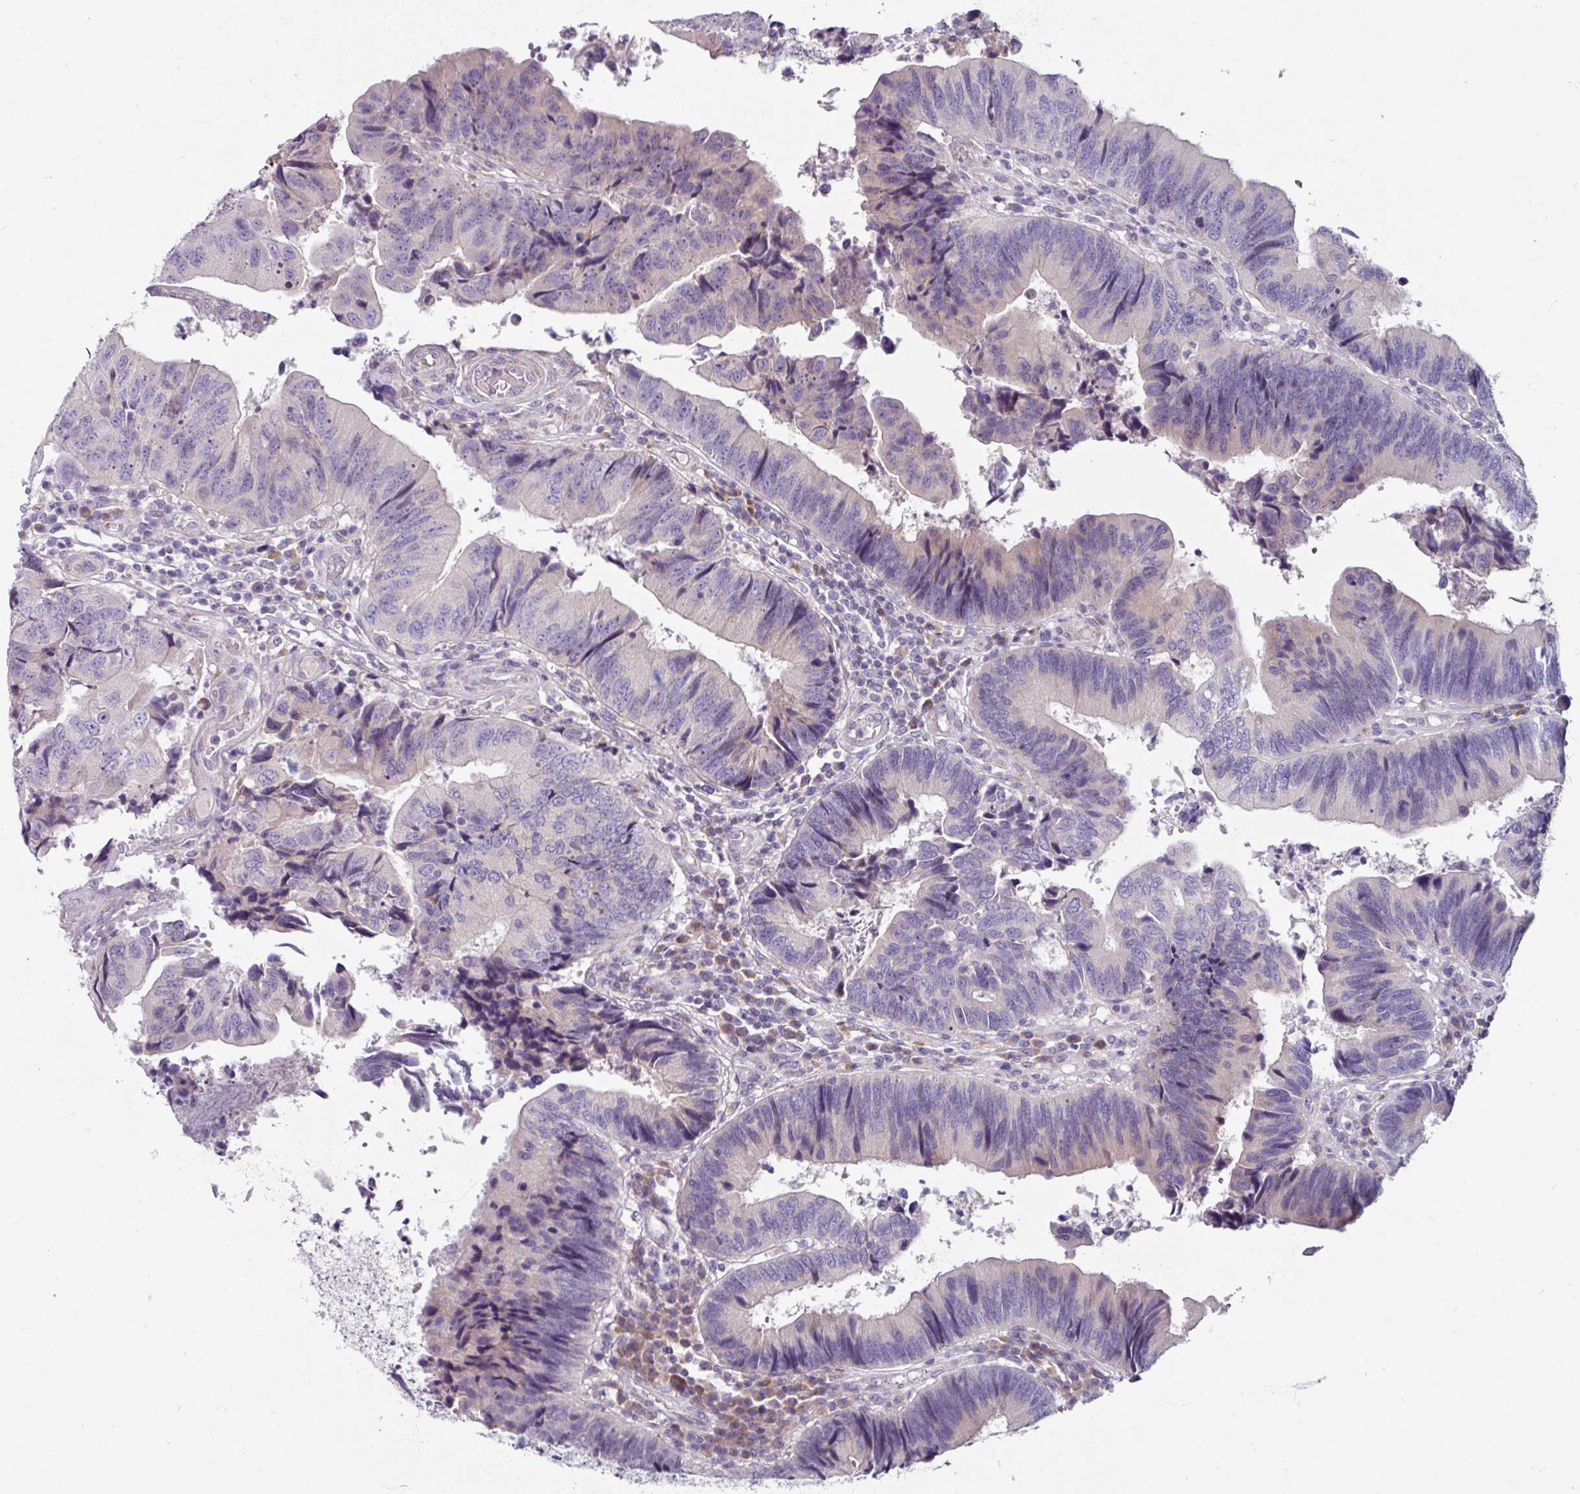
{"staining": {"intensity": "negative", "quantity": "none", "location": "none"}, "tissue": "colorectal cancer", "cell_type": "Tumor cells", "image_type": "cancer", "snomed": [{"axis": "morphology", "description": "Adenocarcinoma, NOS"}, {"axis": "topography", "description": "Colon"}], "caption": "Immunohistochemistry of adenocarcinoma (colorectal) exhibits no positivity in tumor cells. (Brightfield microscopy of DAB (3,3'-diaminobenzidine) immunohistochemistry (IHC) at high magnification).", "gene": "SMIM11", "patient": {"sex": "female", "age": 67}}